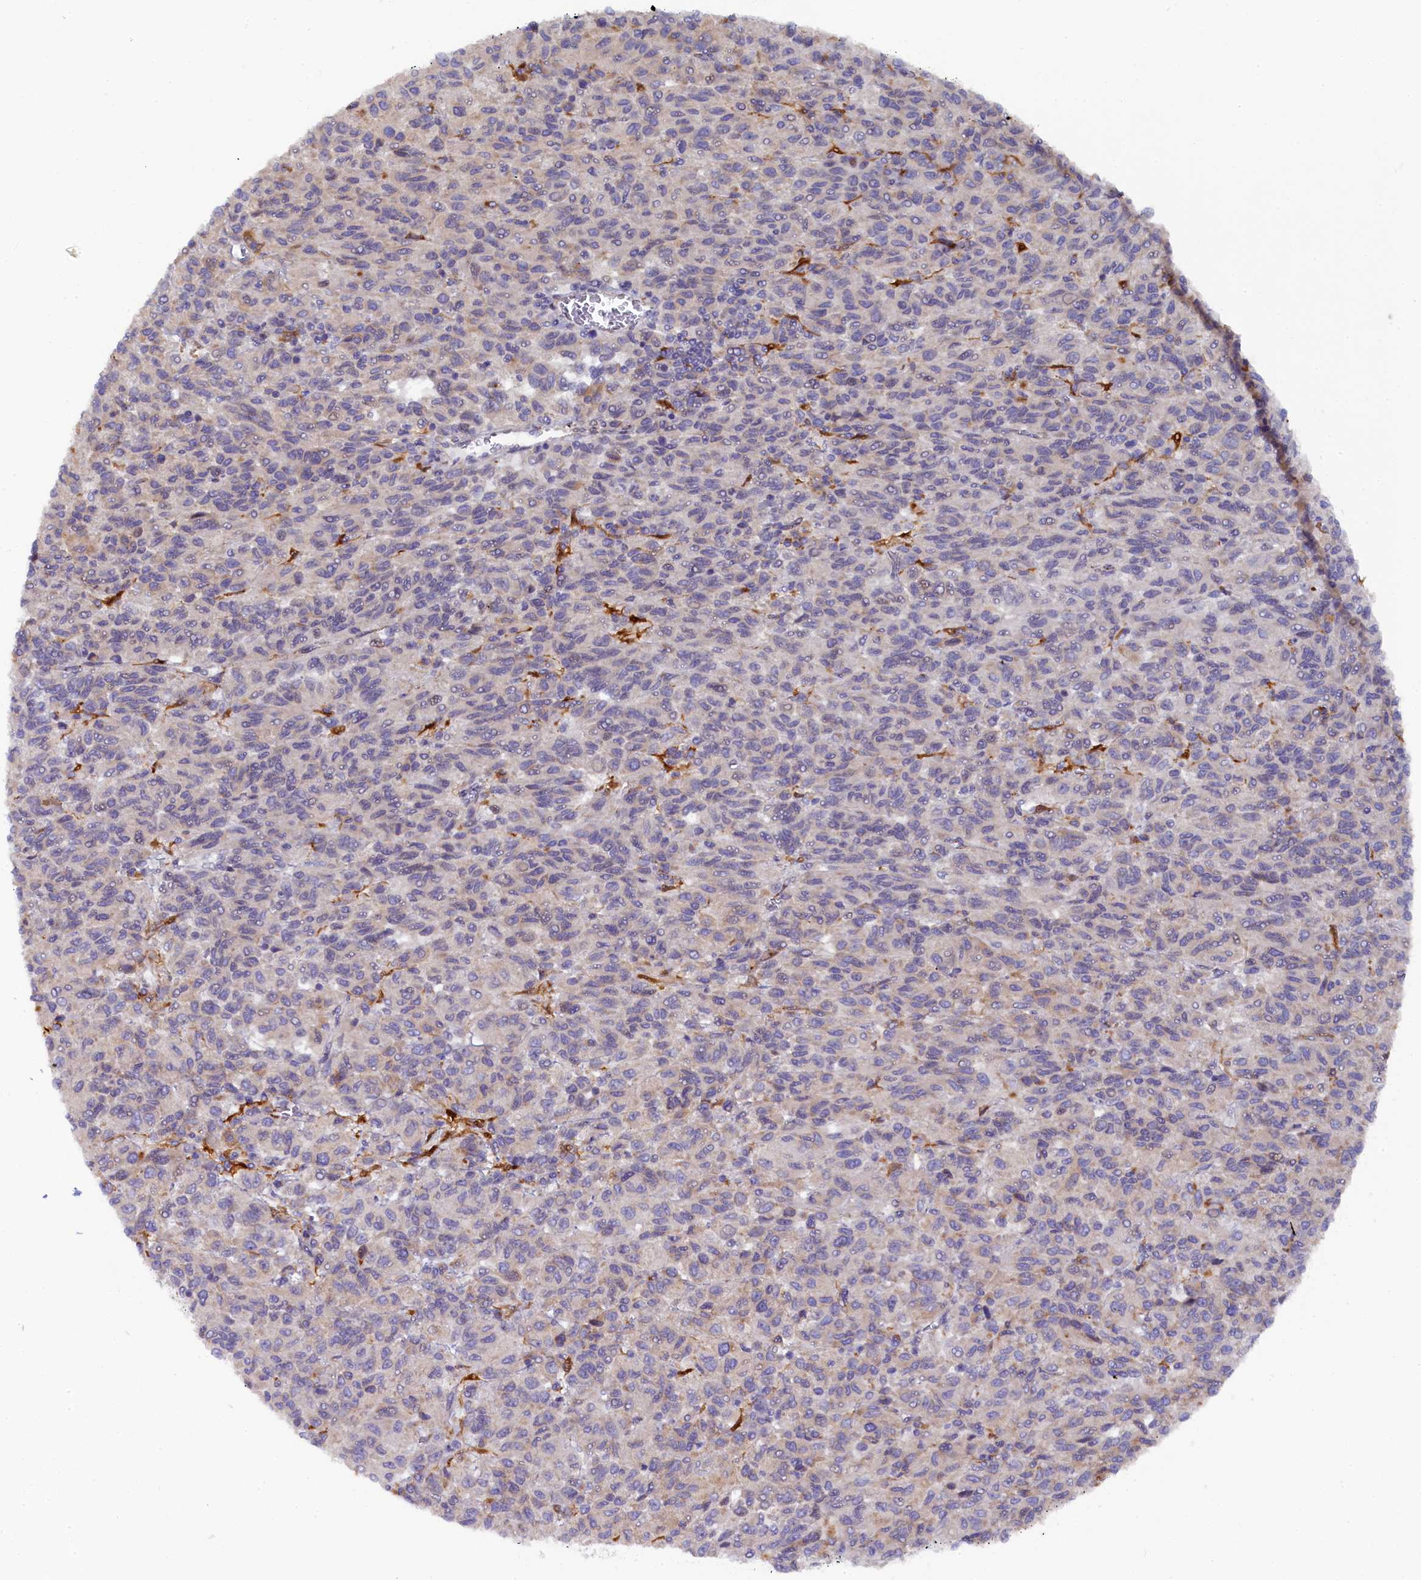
{"staining": {"intensity": "negative", "quantity": "none", "location": "none"}, "tissue": "melanoma", "cell_type": "Tumor cells", "image_type": "cancer", "snomed": [{"axis": "morphology", "description": "Malignant melanoma, Metastatic site"}, {"axis": "topography", "description": "Lung"}], "caption": "Tumor cells are negative for brown protein staining in melanoma. (Brightfield microscopy of DAB (3,3'-diaminobenzidine) IHC at high magnification).", "gene": "POGLUT3", "patient": {"sex": "male", "age": 64}}